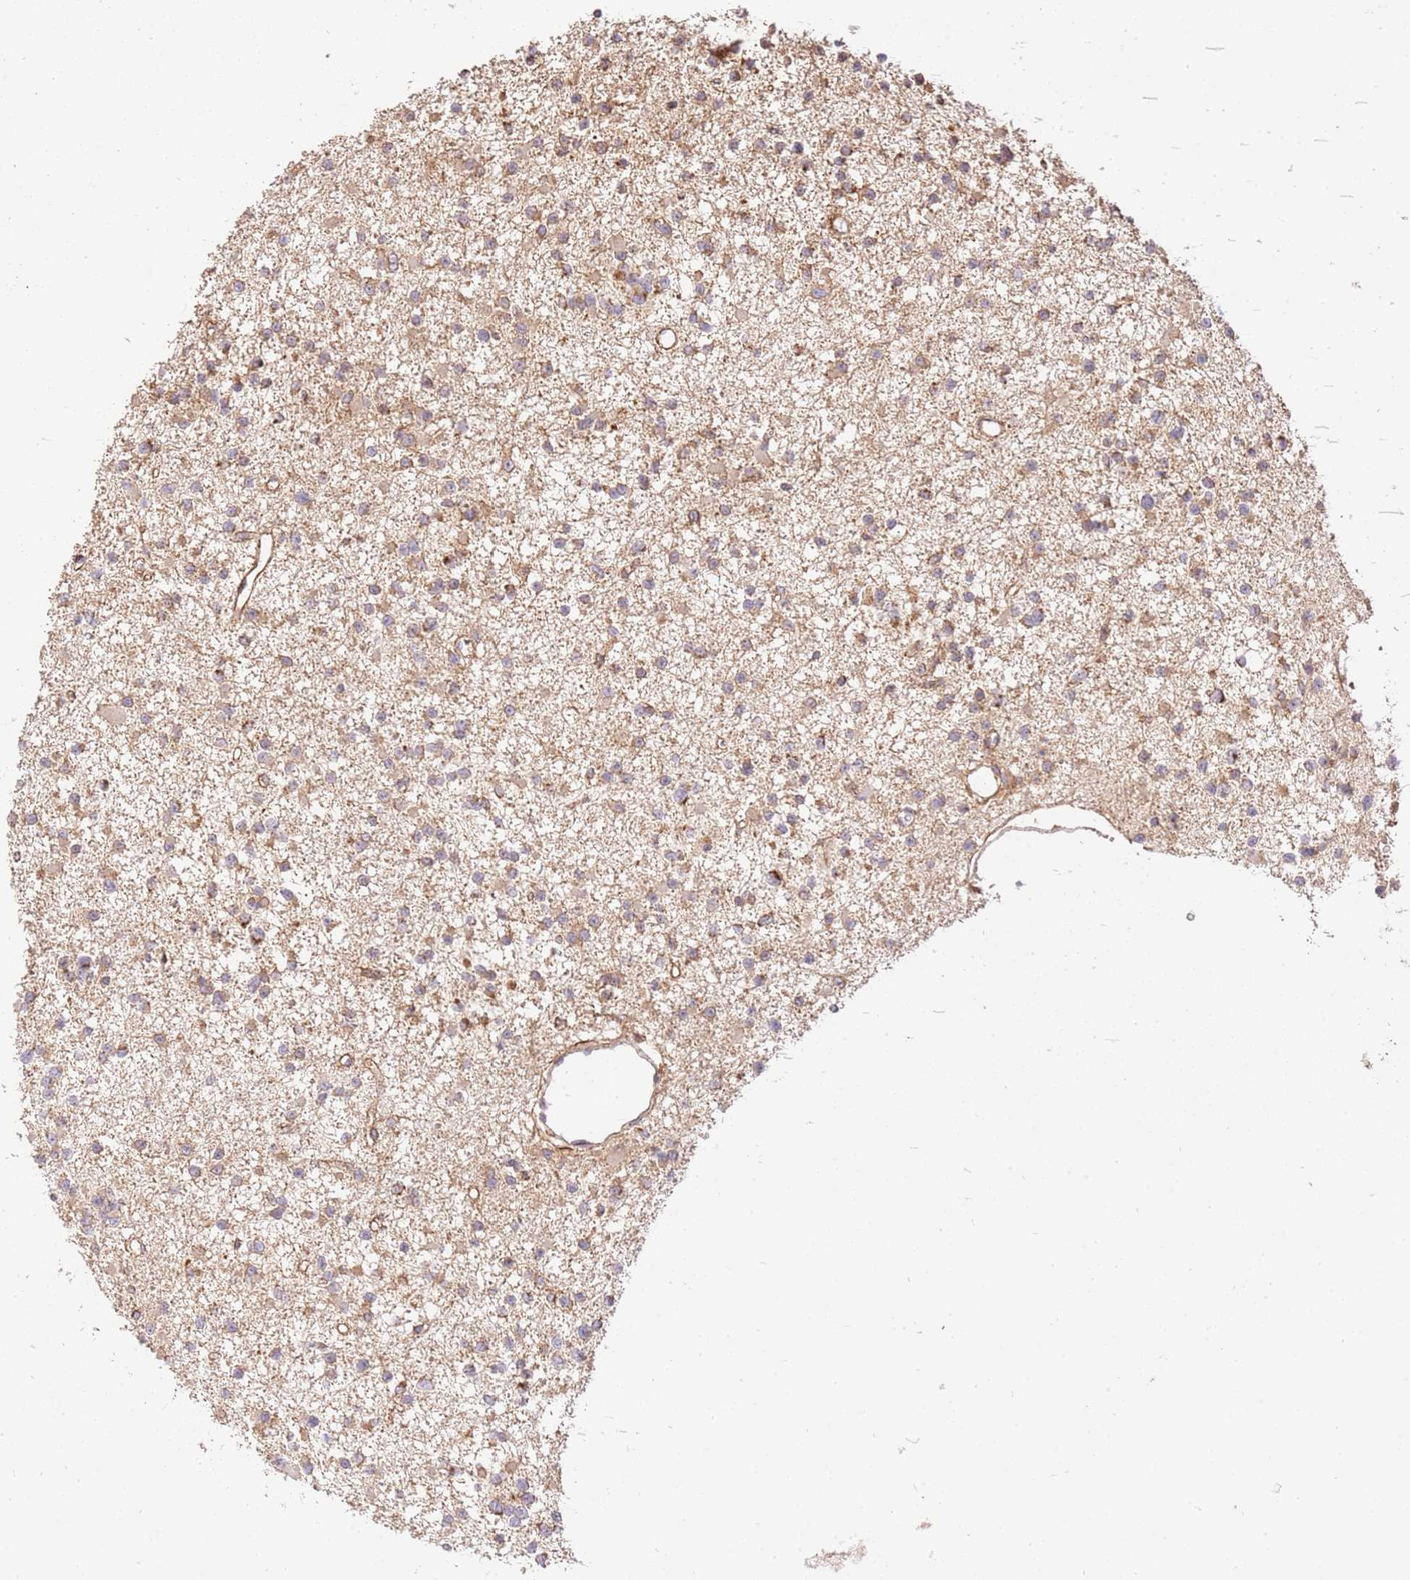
{"staining": {"intensity": "moderate", "quantity": ">75%", "location": "cytoplasmic/membranous"}, "tissue": "glioma", "cell_type": "Tumor cells", "image_type": "cancer", "snomed": [{"axis": "morphology", "description": "Glioma, malignant, Low grade"}, {"axis": "topography", "description": "Brain"}], "caption": "Immunohistochemistry (IHC) of malignant glioma (low-grade) demonstrates medium levels of moderate cytoplasmic/membranous expression in about >75% of tumor cells.", "gene": "SPATA2L", "patient": {"sex": "female", "age": 22}}